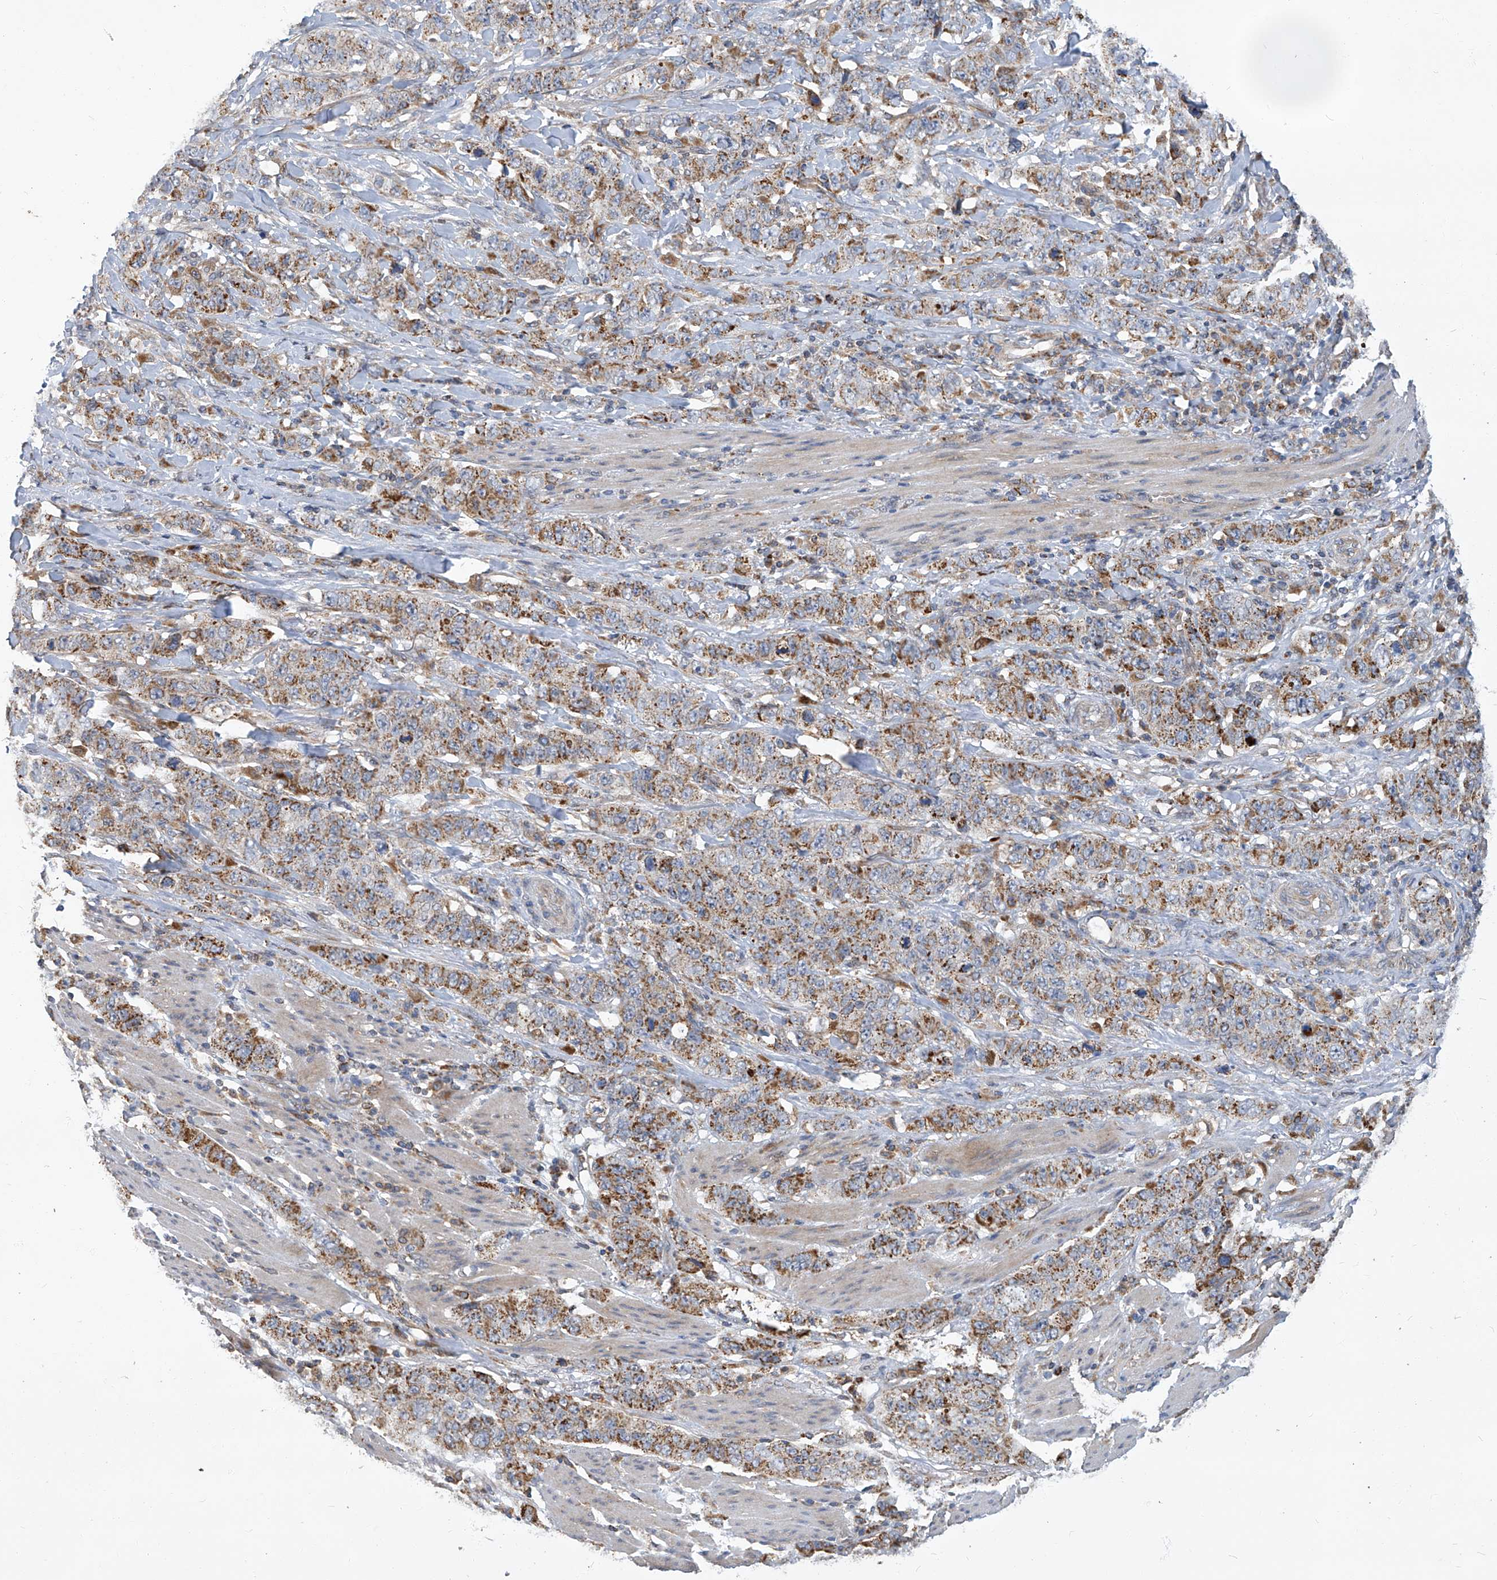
{"staining": {"intensity": "moderate", "quantity": ">75%", "location": "cytoplasmic/membranous"}, "tissue": "stomach cancer", "cell_type": "Tumor cells", "image_type": "cancer", "snomed": [{"axis": "morphology", "description": "Adenocarcinoma, NOS"}, {"axis": "topography", "description": "Stomach"}], "caption": "An IHC image of neoplastic tissue is shown. Protein staining in brown highlights moderate cytoplasmic/membranous positivity in stomach cancer (adenocarcinoma) within tumor cells. (Brightfield microscopy of DAB IHC at high magnification).", "gene": "TNFRSF13B", "patient": {"sex": "male", "age": 48}}